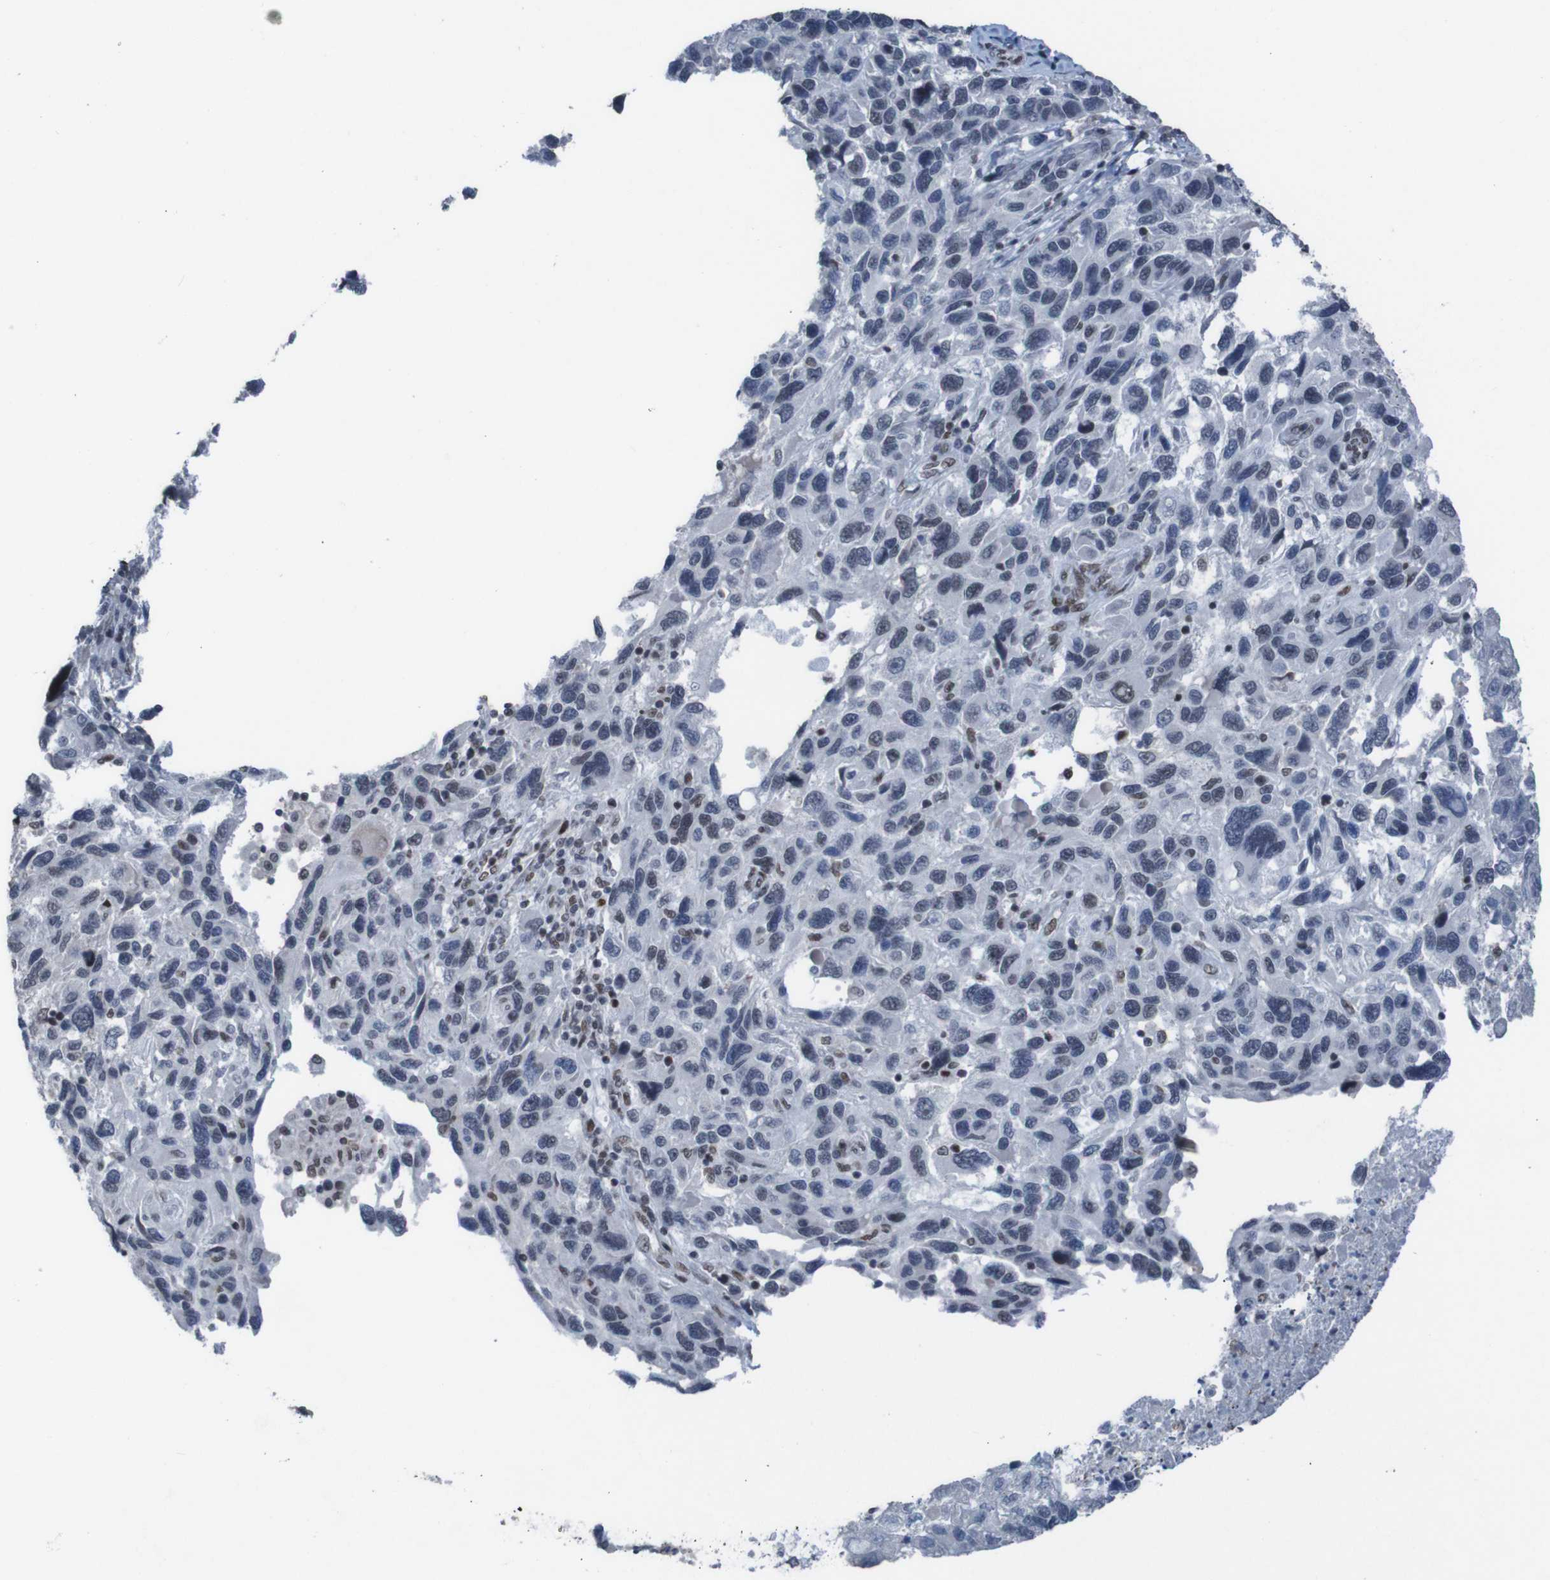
{"staining": {"intensity": "moderate", "quantity": "<25%", "location": "nuclear"}, "tissue": "melanoma", "cell_type": "Tumor cells", "image_type": "cancer", "snomed": [{"axis": "morphology", "description": "Malignant melanoma, NOS"}, {"axis": "topography", "description": "Skin"}], "caption": "About <25% of tumor cells in human melanoma display moderate nuclear protein expression as visualized by brown immunohistochemical staining.", "gene": "PHF2", "patient": {"sex": "male", "age": 53}}